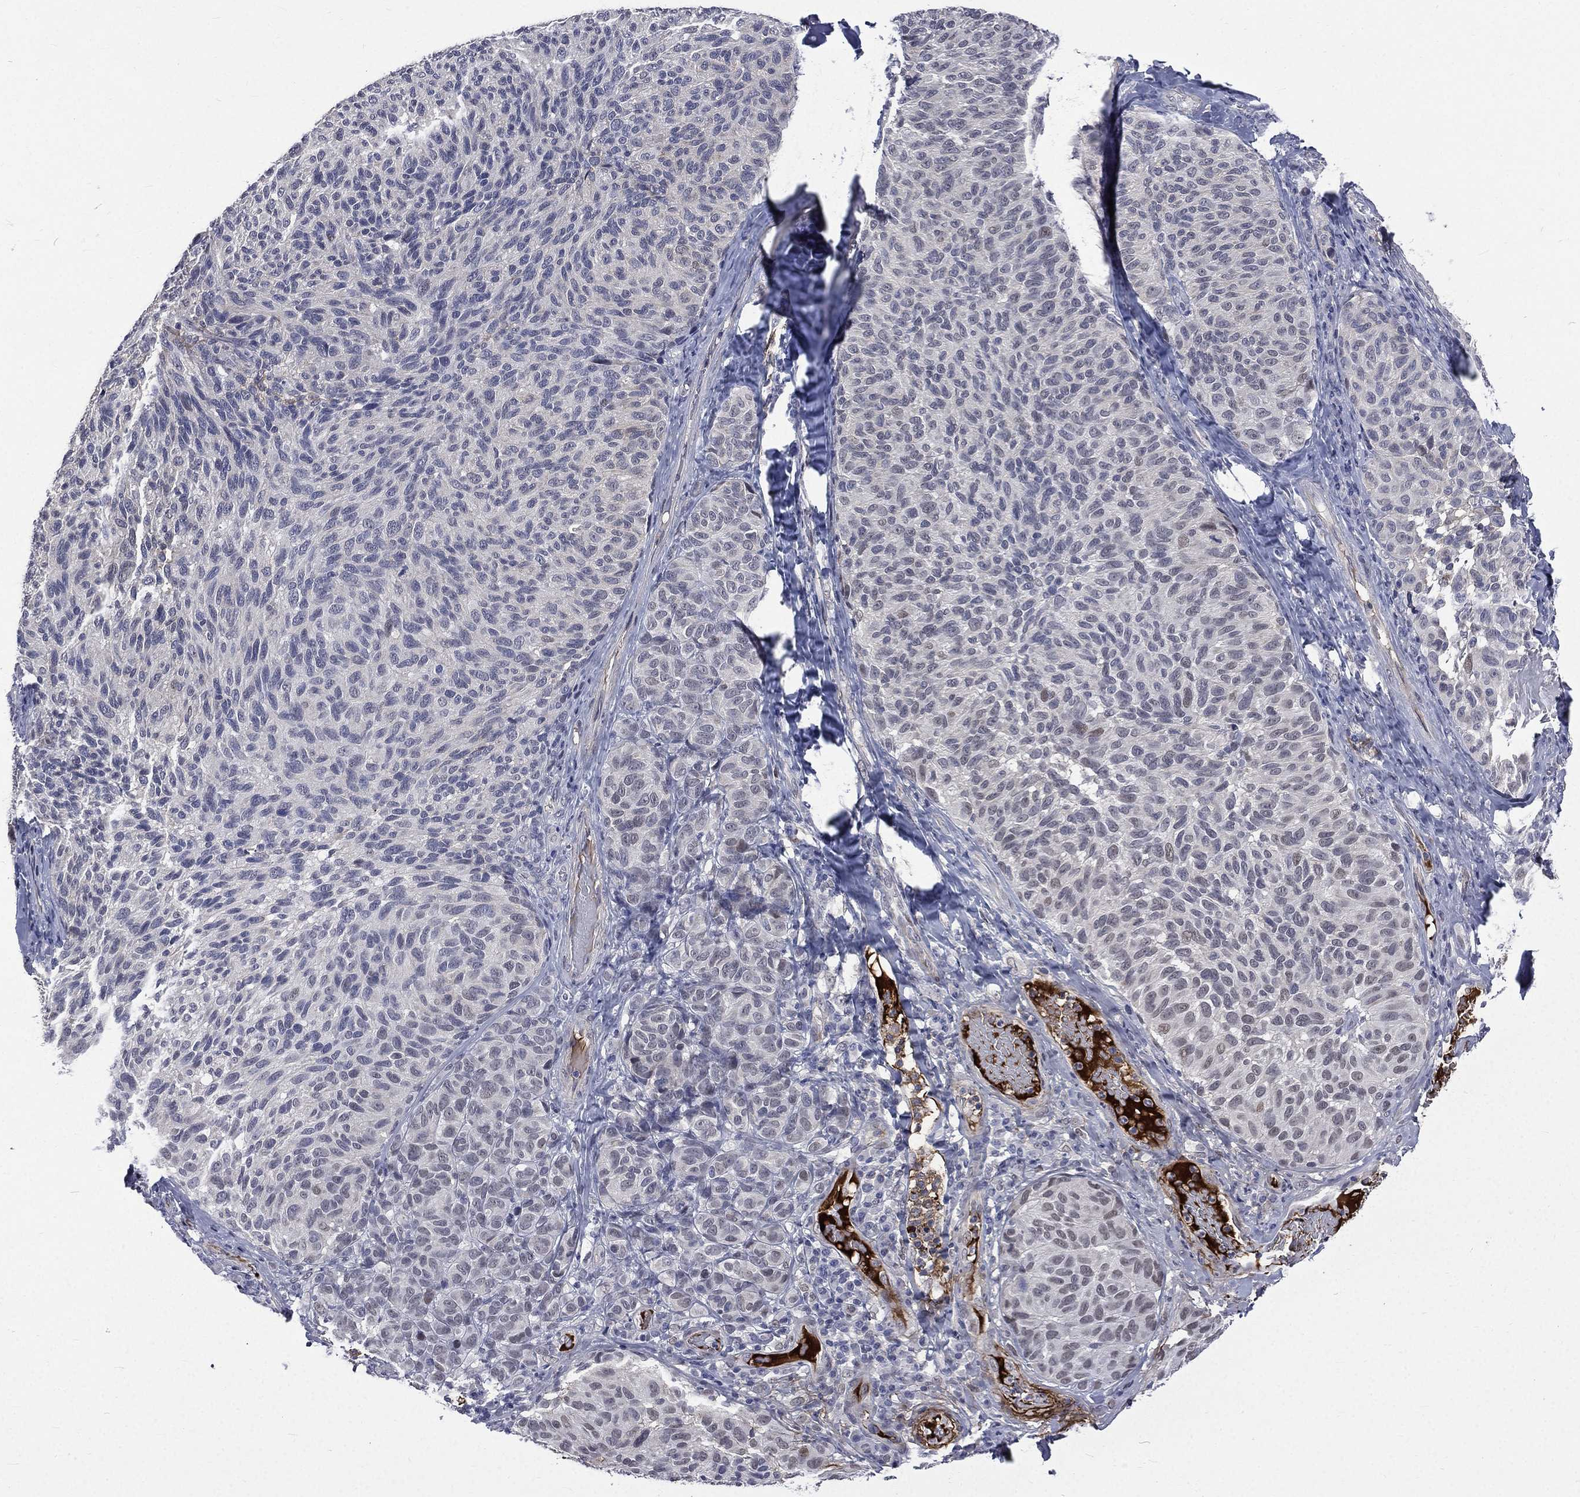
{"staining": {"intensity": "negative", "quantity": "none", "location": "none"}, "tissue": "melanoma", "cell_type": "Tumor cells", "image_type": "cancer", "snomed": [{"axis": "morphology", "description": "Malignant melanoma, NOS"}, {"axis": "topography", "description": "Skin"}], "caption": "Immunohistochemistry of malignant melanoma exhibits no expression in tumor cells.", "gene": "FGG", "patient": {"sex": "female", "age": 73}}